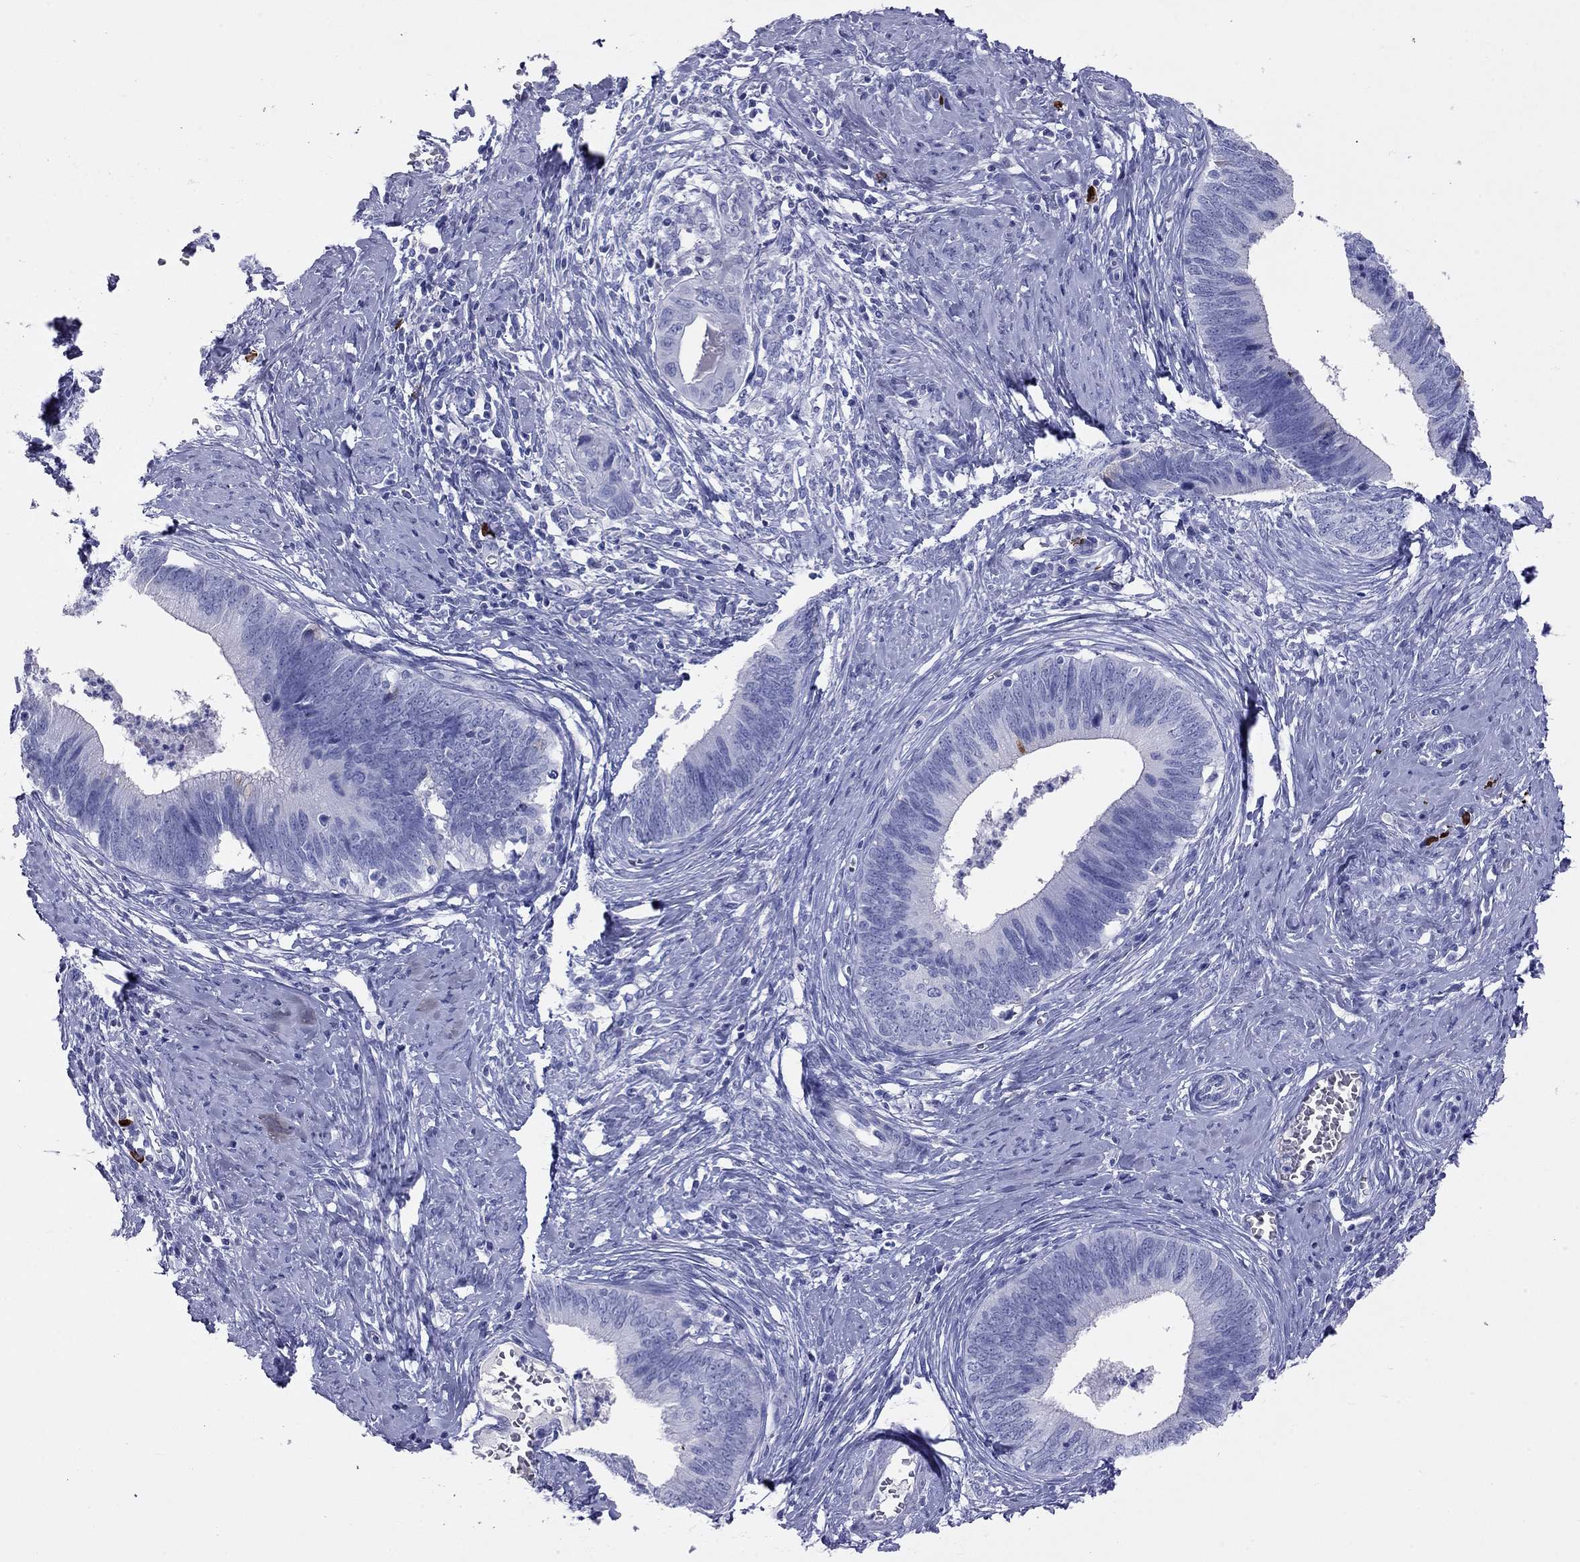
{"staining": {"intensity": "negative", "quantity": "none", "location": "none"}, "tissue": "cervical cancer", "cell_type": "Tumor cells", "image_type": "cancer", "snomed": [{"axis": "morphology", "description": "Adenocarcinoma, NOS"}, {"axis": "topography", "description": "Cervix"}], "caption": "Tumor cells show no significant staining in cervical cancer. (DAB immunohistochemistry (IHC), high magnification).", "gene": "KLRG1", "patient": {"sex": "female", "age": 42}}